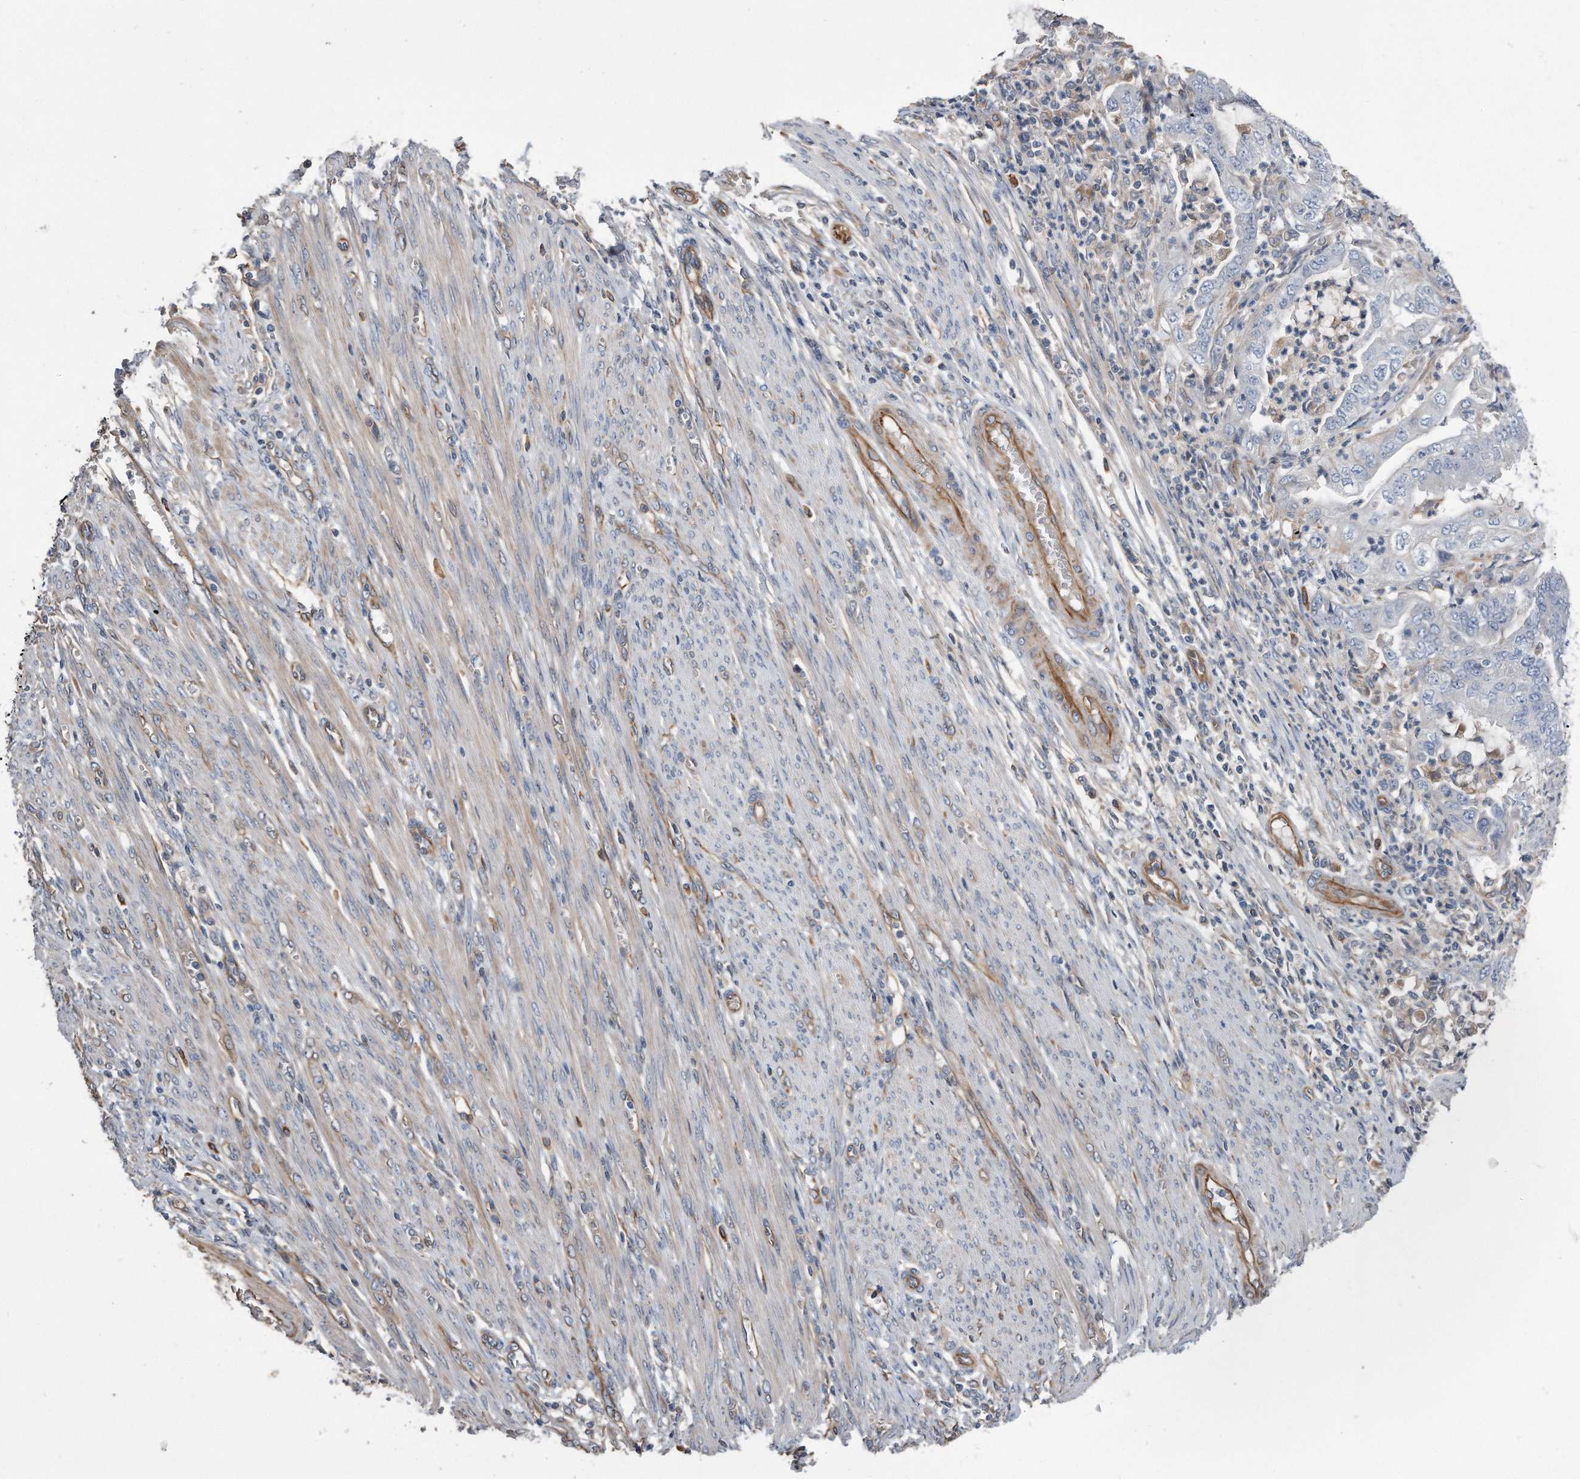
{"staining": {"intensity": "negative", "quantity": "none", "location": "none"}, "tissue": "endometrial cancer", "cell_type": "Tumor cells", "image_type": "cancer", "snomed": [{"axis": "morphology", "description": "Adenocarcinoma, NOS"}, {"axis": "topography", "description": "Endometrium"}], "caption": "There is no significant expression in tumor cells of endometrial cancer.", "gene": "GPC1", "patient": {"sex": "female", "age": 51}}